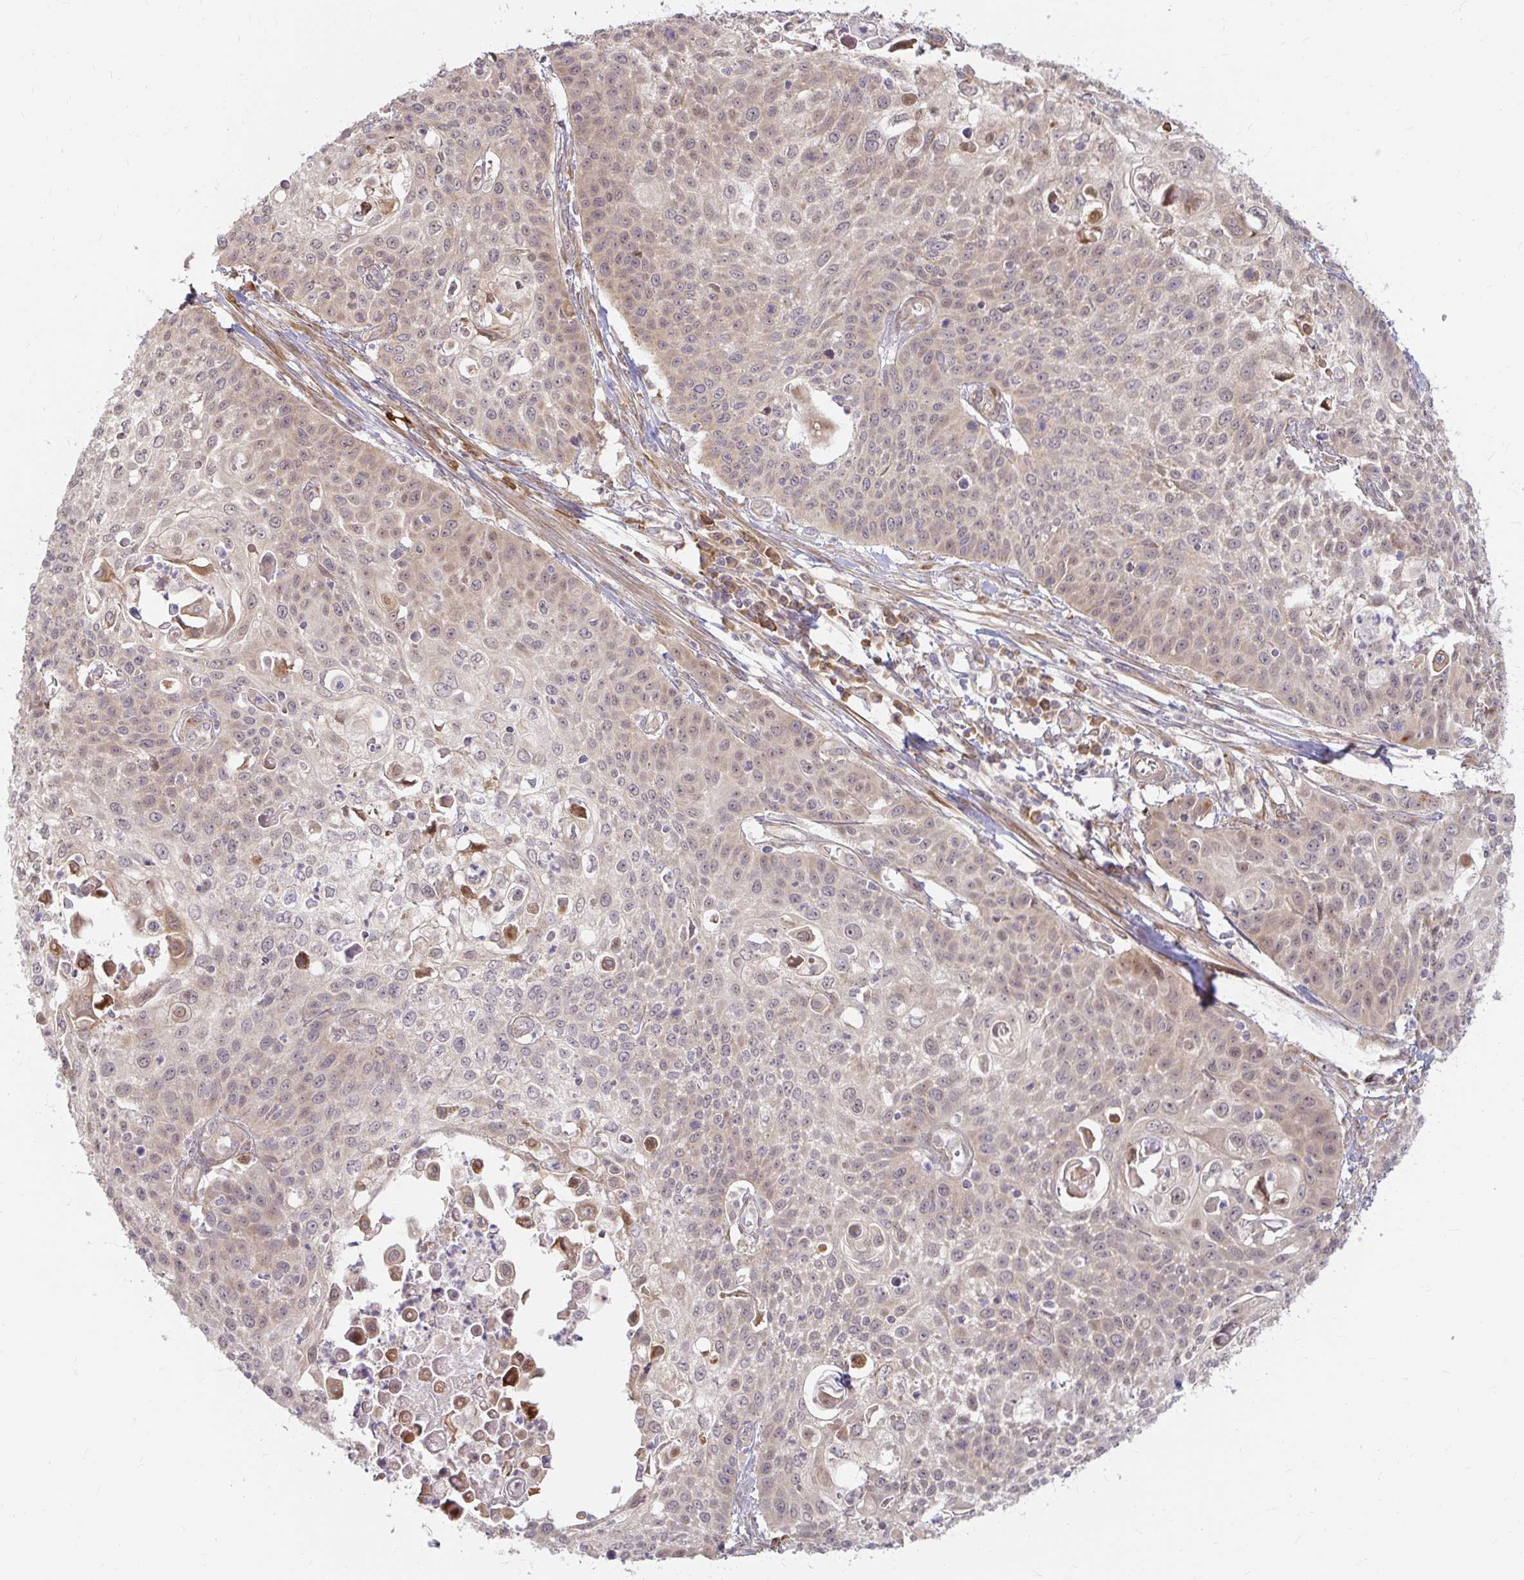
{"staining": {"intensity": "moderate", "quantity": "25%-75%", "location": "cytoplasmic/membranous"}, "tissue": "cervical cancer", "cell_type": "Tumor cells", "image_type": "cancer", "snomed": [{"axis": "morphology", "description": "Squamous cell carcinoma, NOS"}, {"axis": "topography", "description": "Cervix"}], "caption": "A histopathology image of human cervical squamous cell carcinoma stained for a protein demonstrates moderate cytoplasmic/membranous brown staining in tumor cells.", "gene": "CAST", "patient": {"sex": "female", "age": 65}}